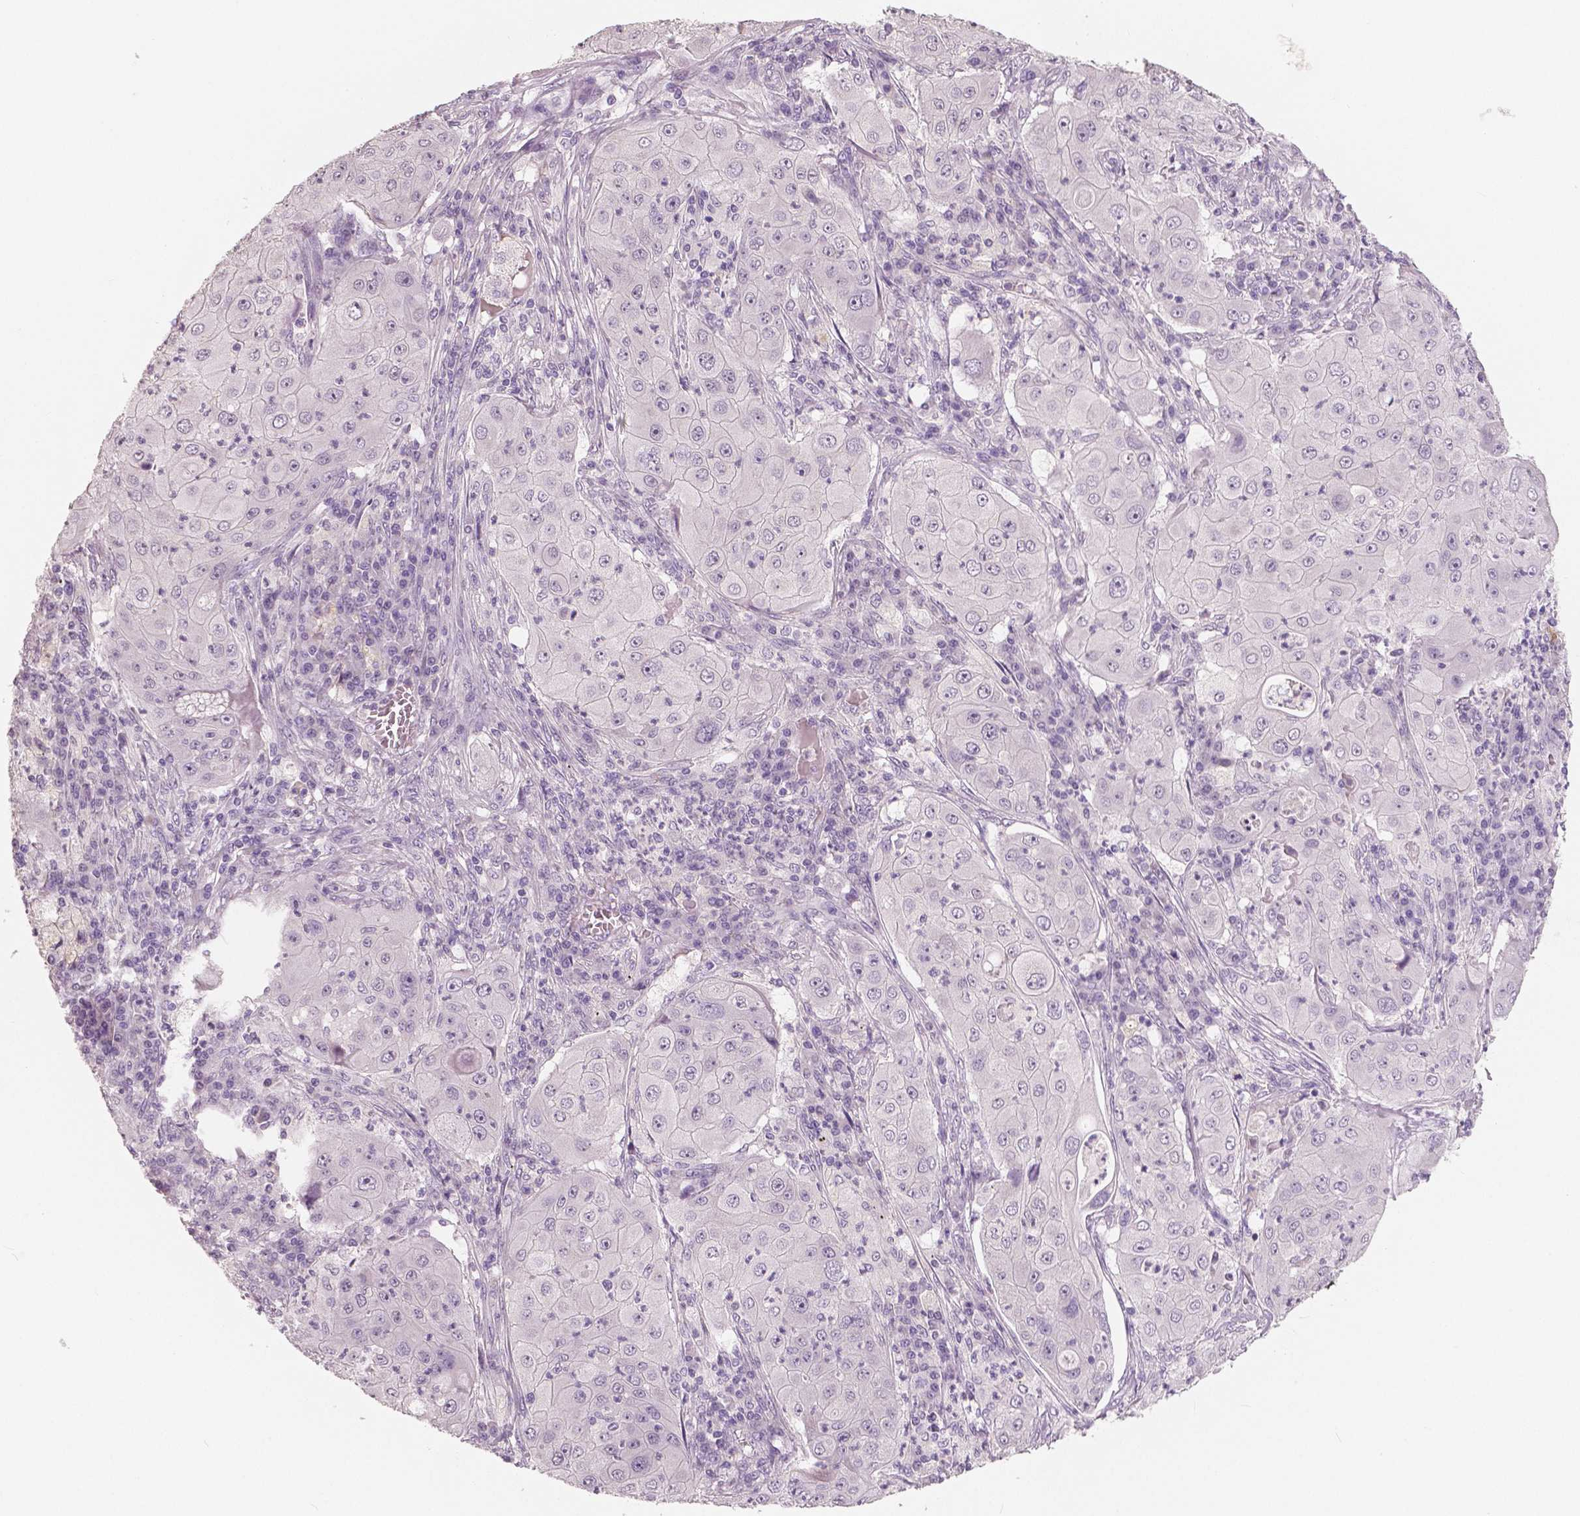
{"staining": {"intensity": "negative", "quantity": "none", "location": "none"}, "tissue": "lung cancer", "cell_type": "Tumor cells", "image_type": "cancer", "snomed": [{"axis": "morphology", "description": "Squamous cell carcinoma, NOS"}, {"axis": "topography", "description": "Lung"}], "caption": "Tumor cells show no significant protein staining in lung cancer.", "gene": "NECAB1", "patient": {"sex": "female", "age": 59}}